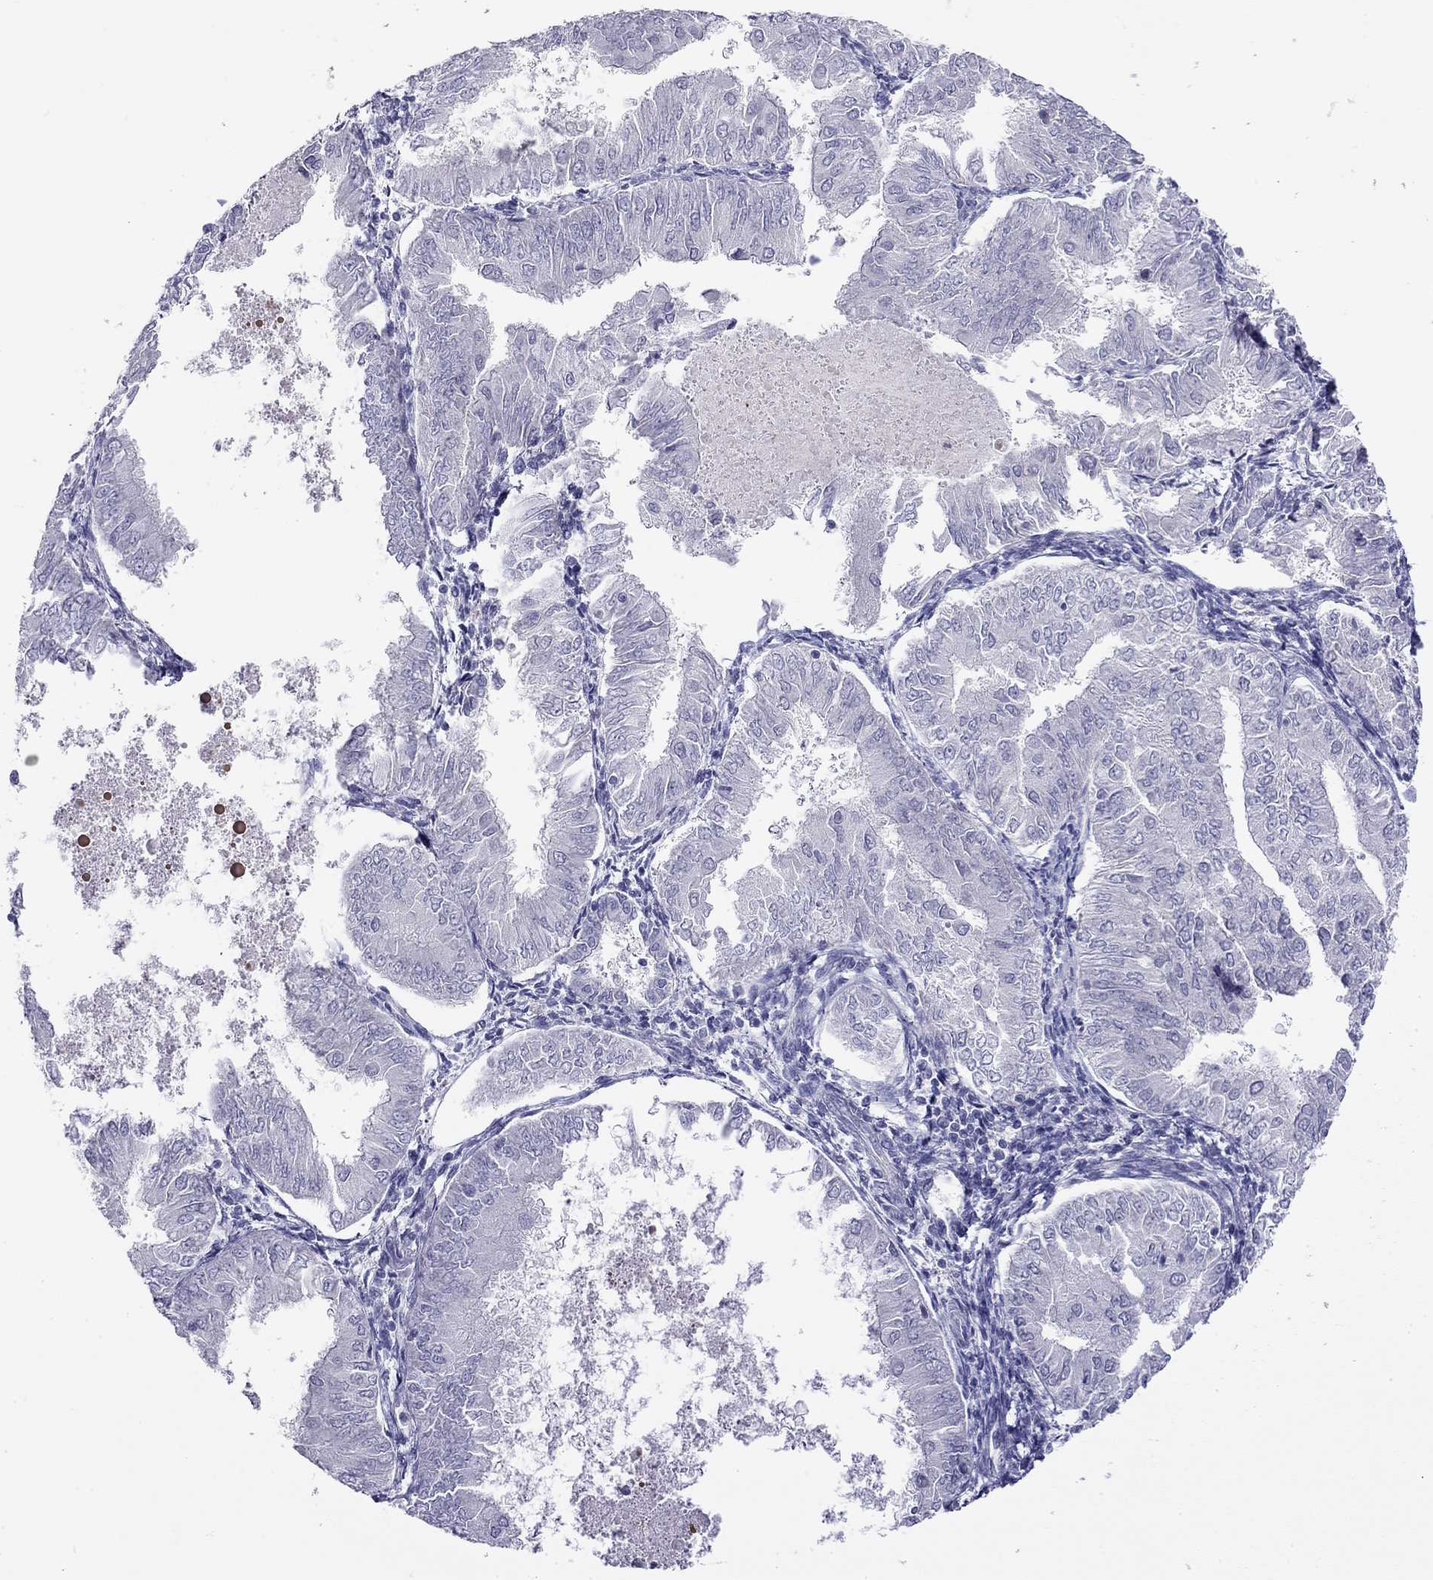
{"staining": {"intensity": "negative", "quantity": "none", "location": "none"}, "tissue": "endometrial cancer", "cell_type": "Tumor cells", "image_type": "cancer", "snomed": [{"axis": "morphology", "description": "Adenocarcinoma, NOS"}, {"axis": "topography", "description": "Endometrium"}], "caption": "High power microscopy photomicrograph of an immunohistochemistry (IHC) image of endometrial cancer, revealing no significant positivity in tumor cells.", "gene": "RTL1", "patient": {"sex": "female", "age": 53}}